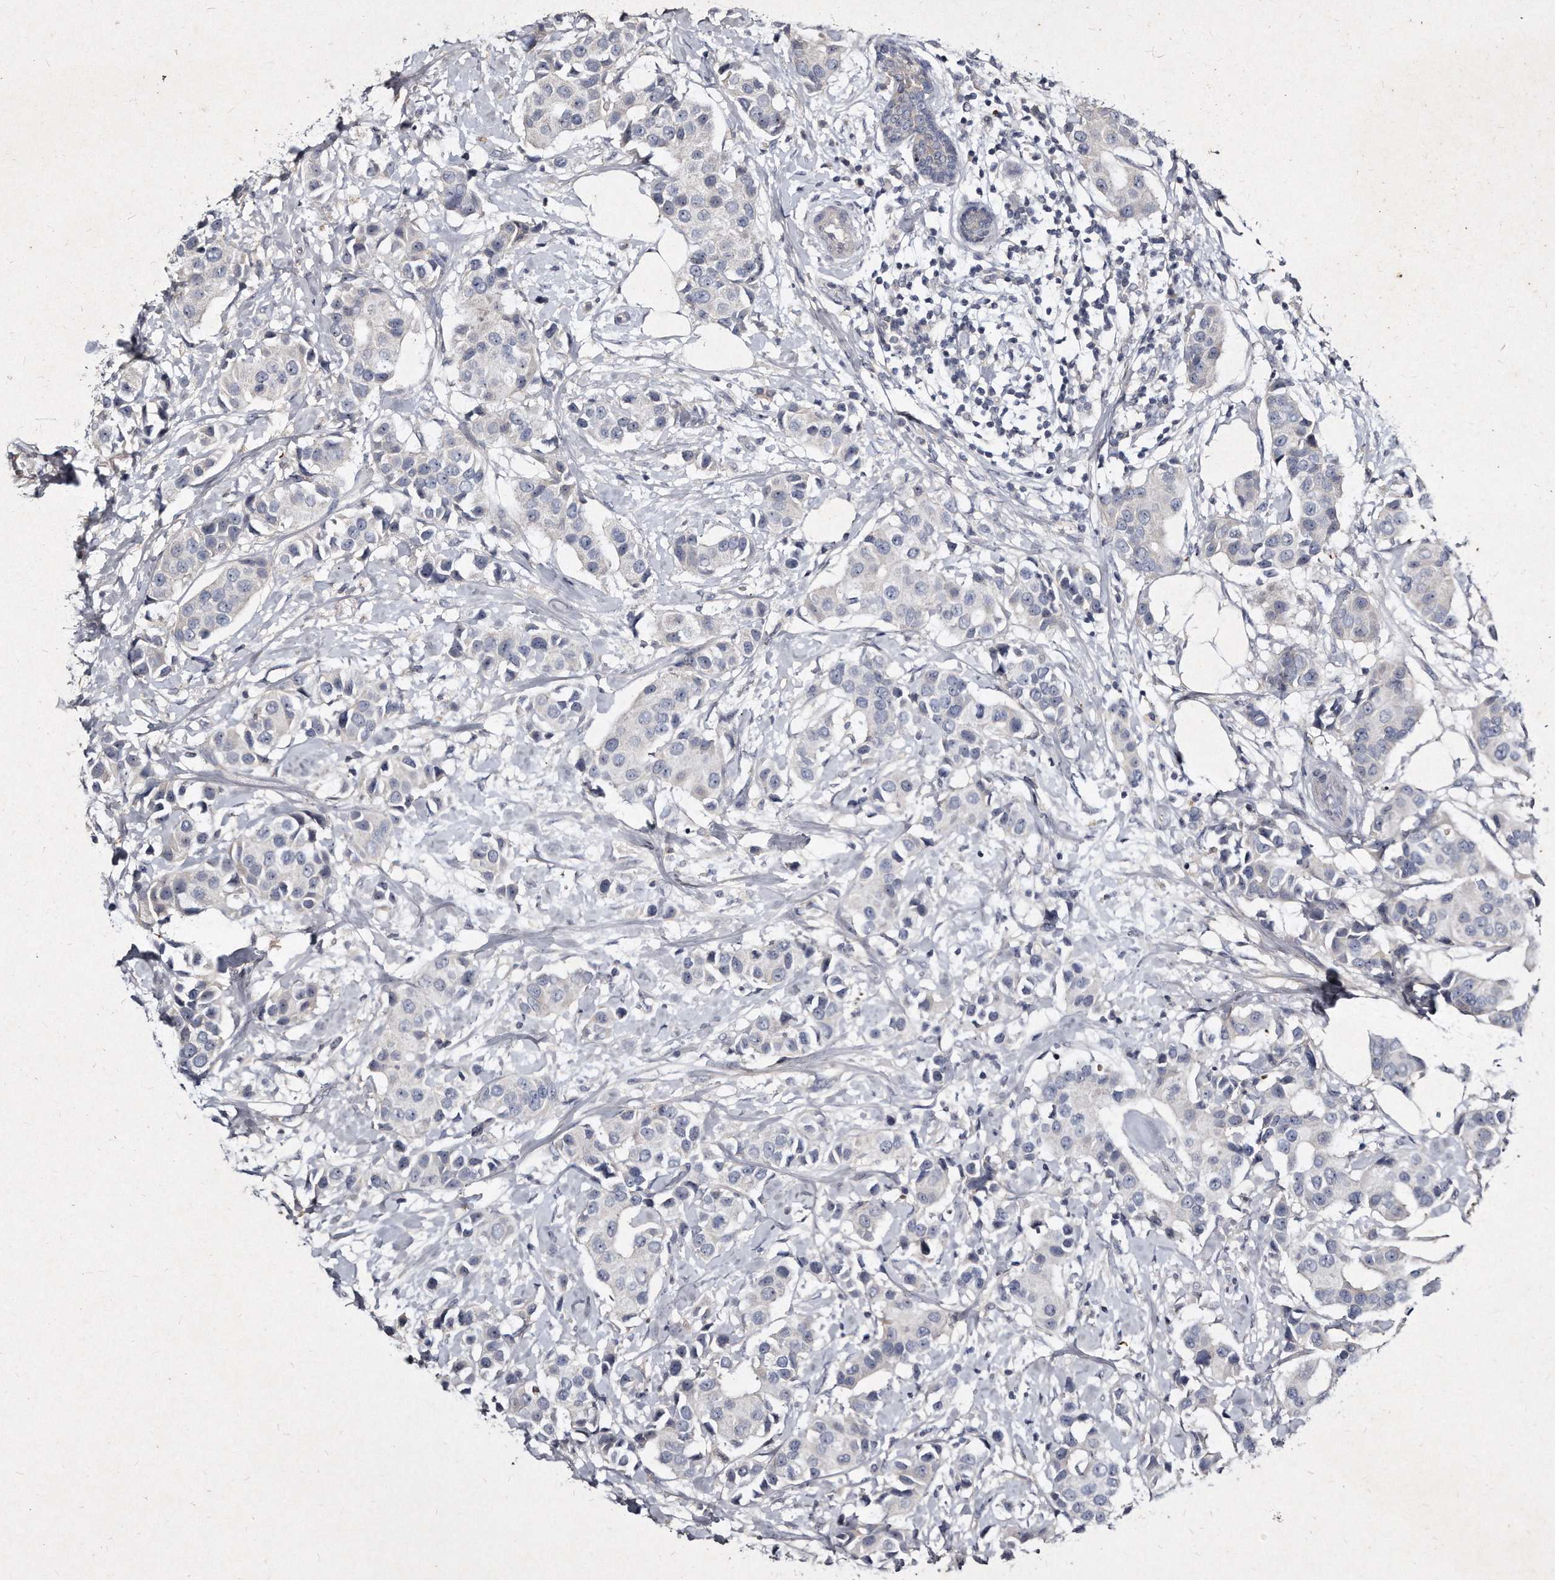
{"staining": {"intensity": "negative", "quantity": "none", "location": "none"}, "tissue": "breast cancer", "cell_type": "Tumor cells", "image_type": "cancer", "snomed": [{"axis": "morphology", "description": "Normal tissue, NOS"}, {"axis": "morphology", "description": "Duct carcinoma"}, {"axis": "topography", "description": "Breast"}], "caption": "Breast cancer was stained to show a protein in brown. There is no significant expression in tumor cells.", "gene": "KLHDC3", "patient": {"sex": "female", "age": 39}}